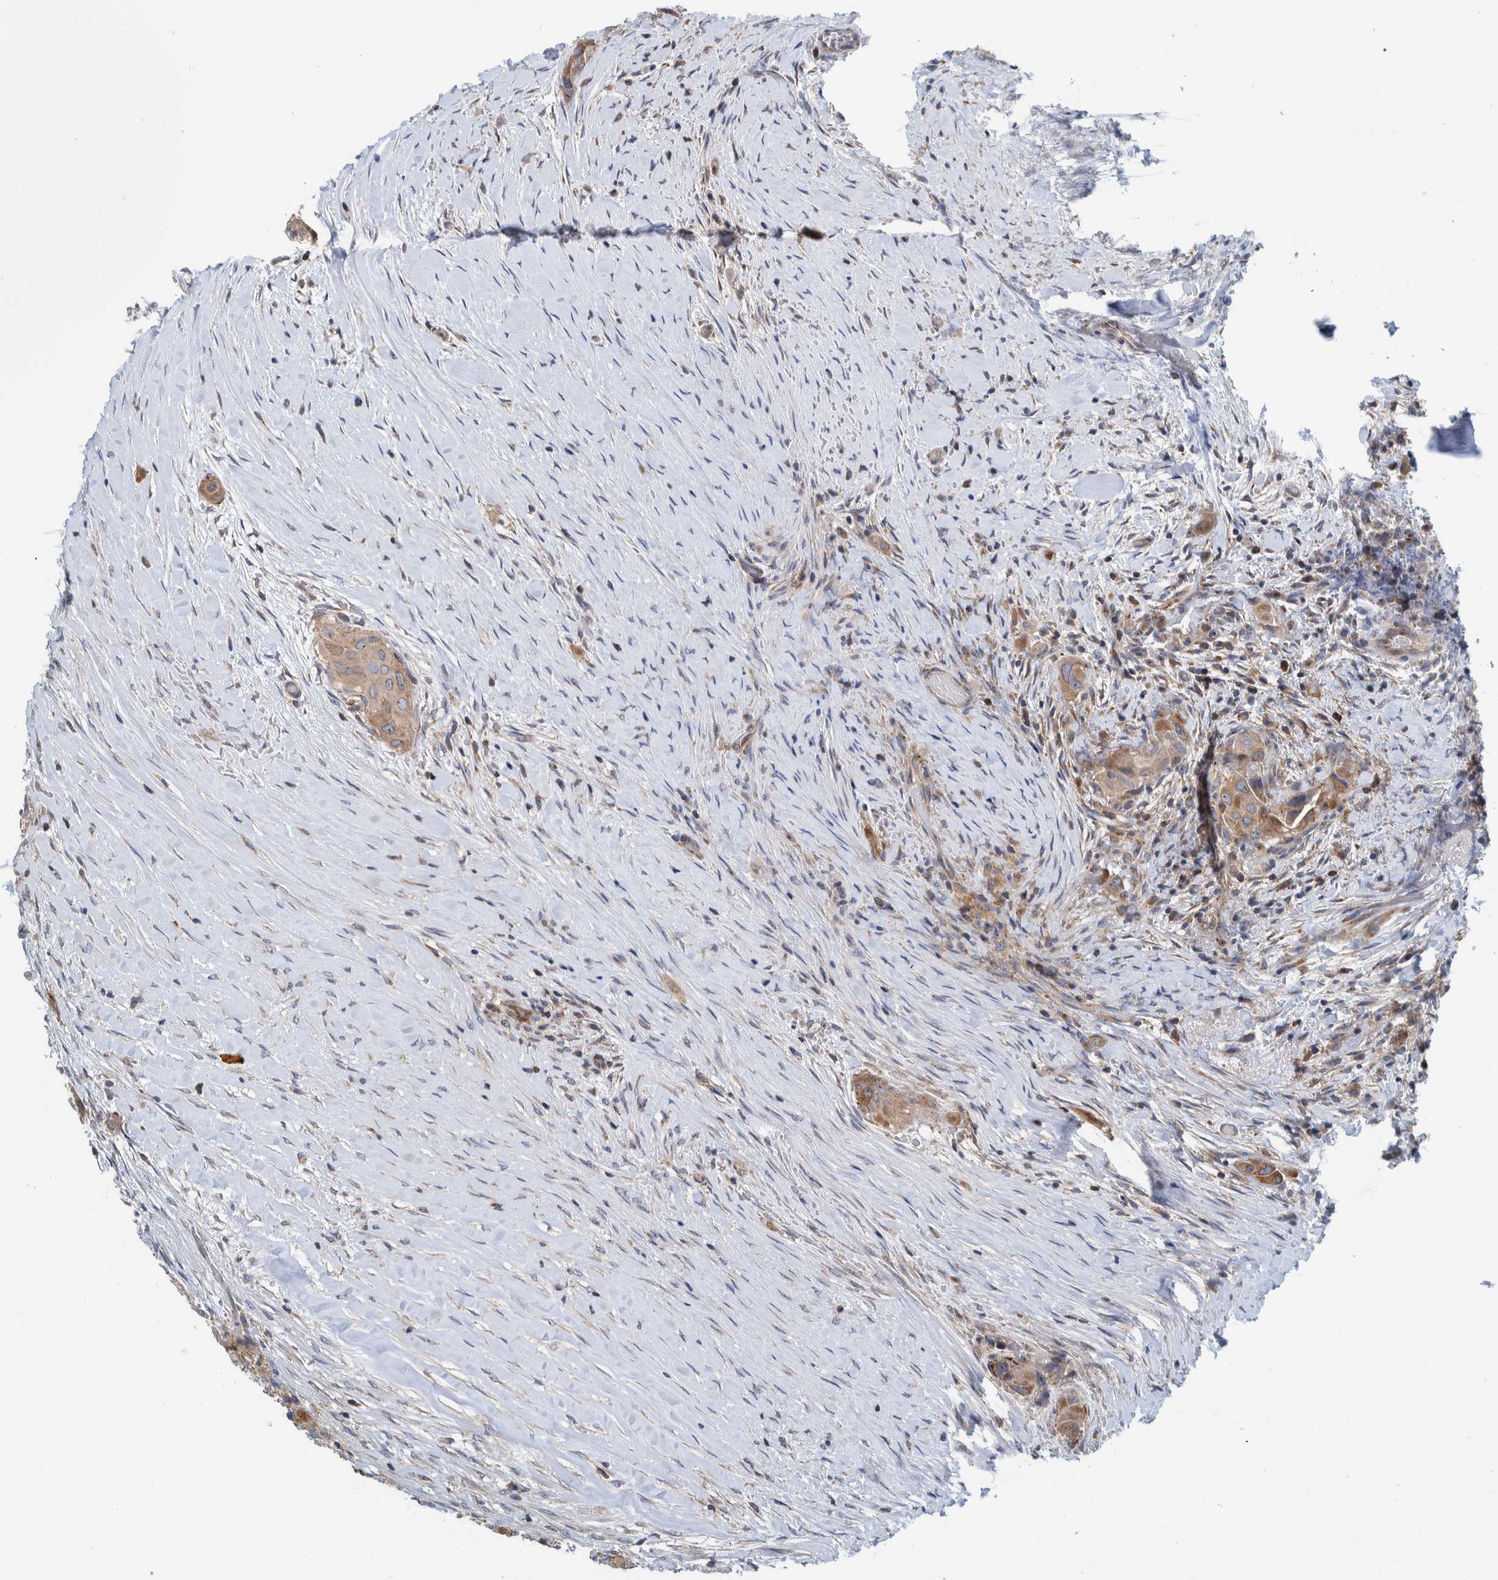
{"staining": {"intensity": "weak", "quantity": ">75%", "location": "cytoplasmic/membranous"}, "tissue": "thyroid cancer", "cell_type": "Tumor cells", "image_type": "cancer", "snomed": [{"axis": "morphology", "description": "Papillary adenocarcinoma, NOS"}, {"axis": "topography", "description": "Thyroid gland"}], "caption": "This is an image of IHC staining of thyroid cancer (papillary adenocarcinoma), which shows weak expression in the cytoplasmic/membranous of tumor cells.", "gene": "CCM2", "patient": {"sex": "female", "age": 59}}